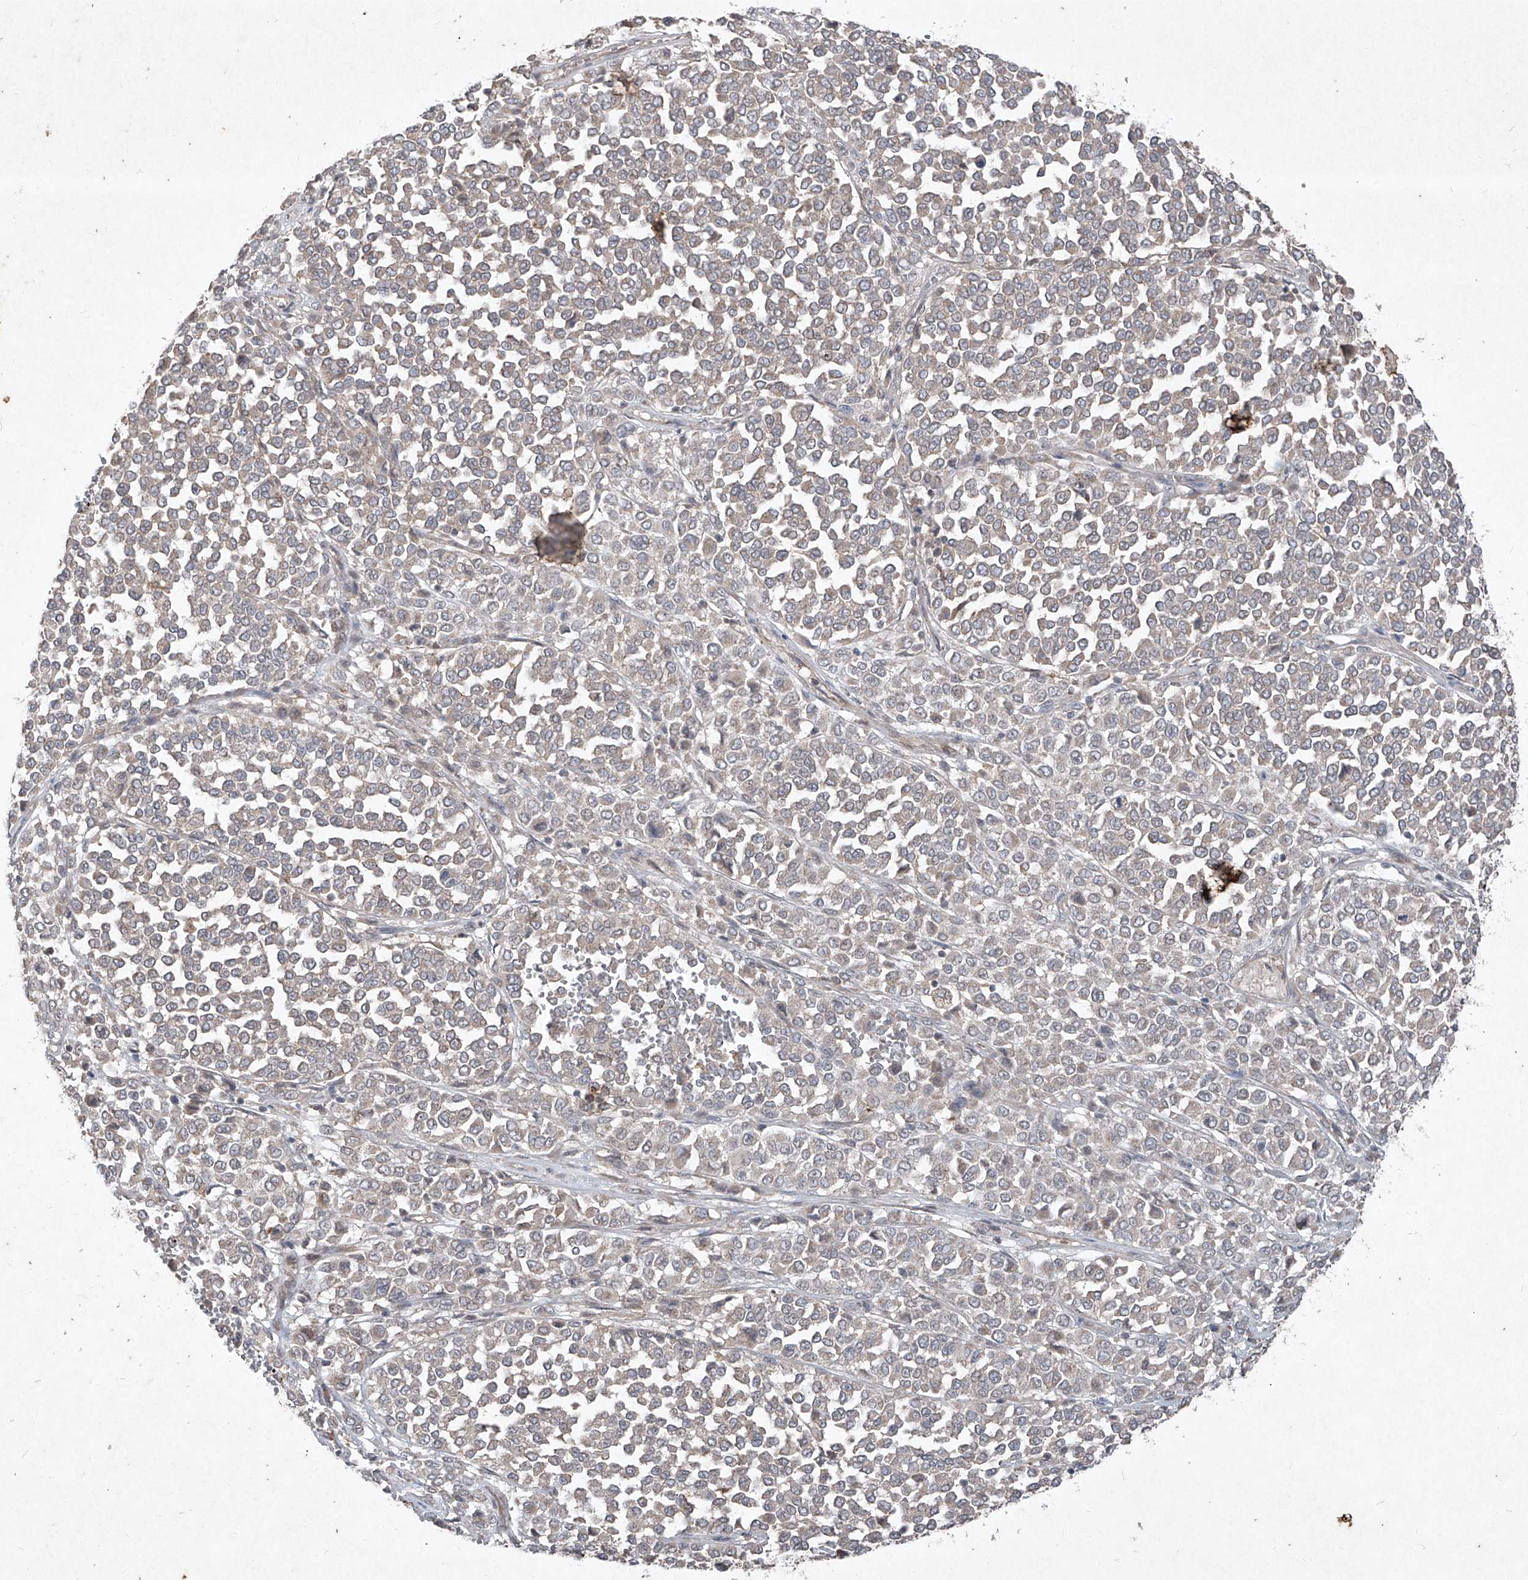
{"staining": {"intensity": "weak", "quantity": "25%-75%", "location": "cytoplasmic/membranous"}, "tissue": "melanoma", "cell_type": "Tumor cells", "image_type": "cancer", "snomed": [{"axis": "morphology", "description": "Malignant melanoma, Metastatic site"}, {"axis": "topography", "description": "Pancreas"}], "caption": "There is low levels of weak cytoplasmic/membranous expression in tumor cells of malignant melanoma (metastatic site), as demonstrated by immunohistochemical staining (brown color).", "gene": "ABCD3", "patient": {"sex": "female", "age": 30}}